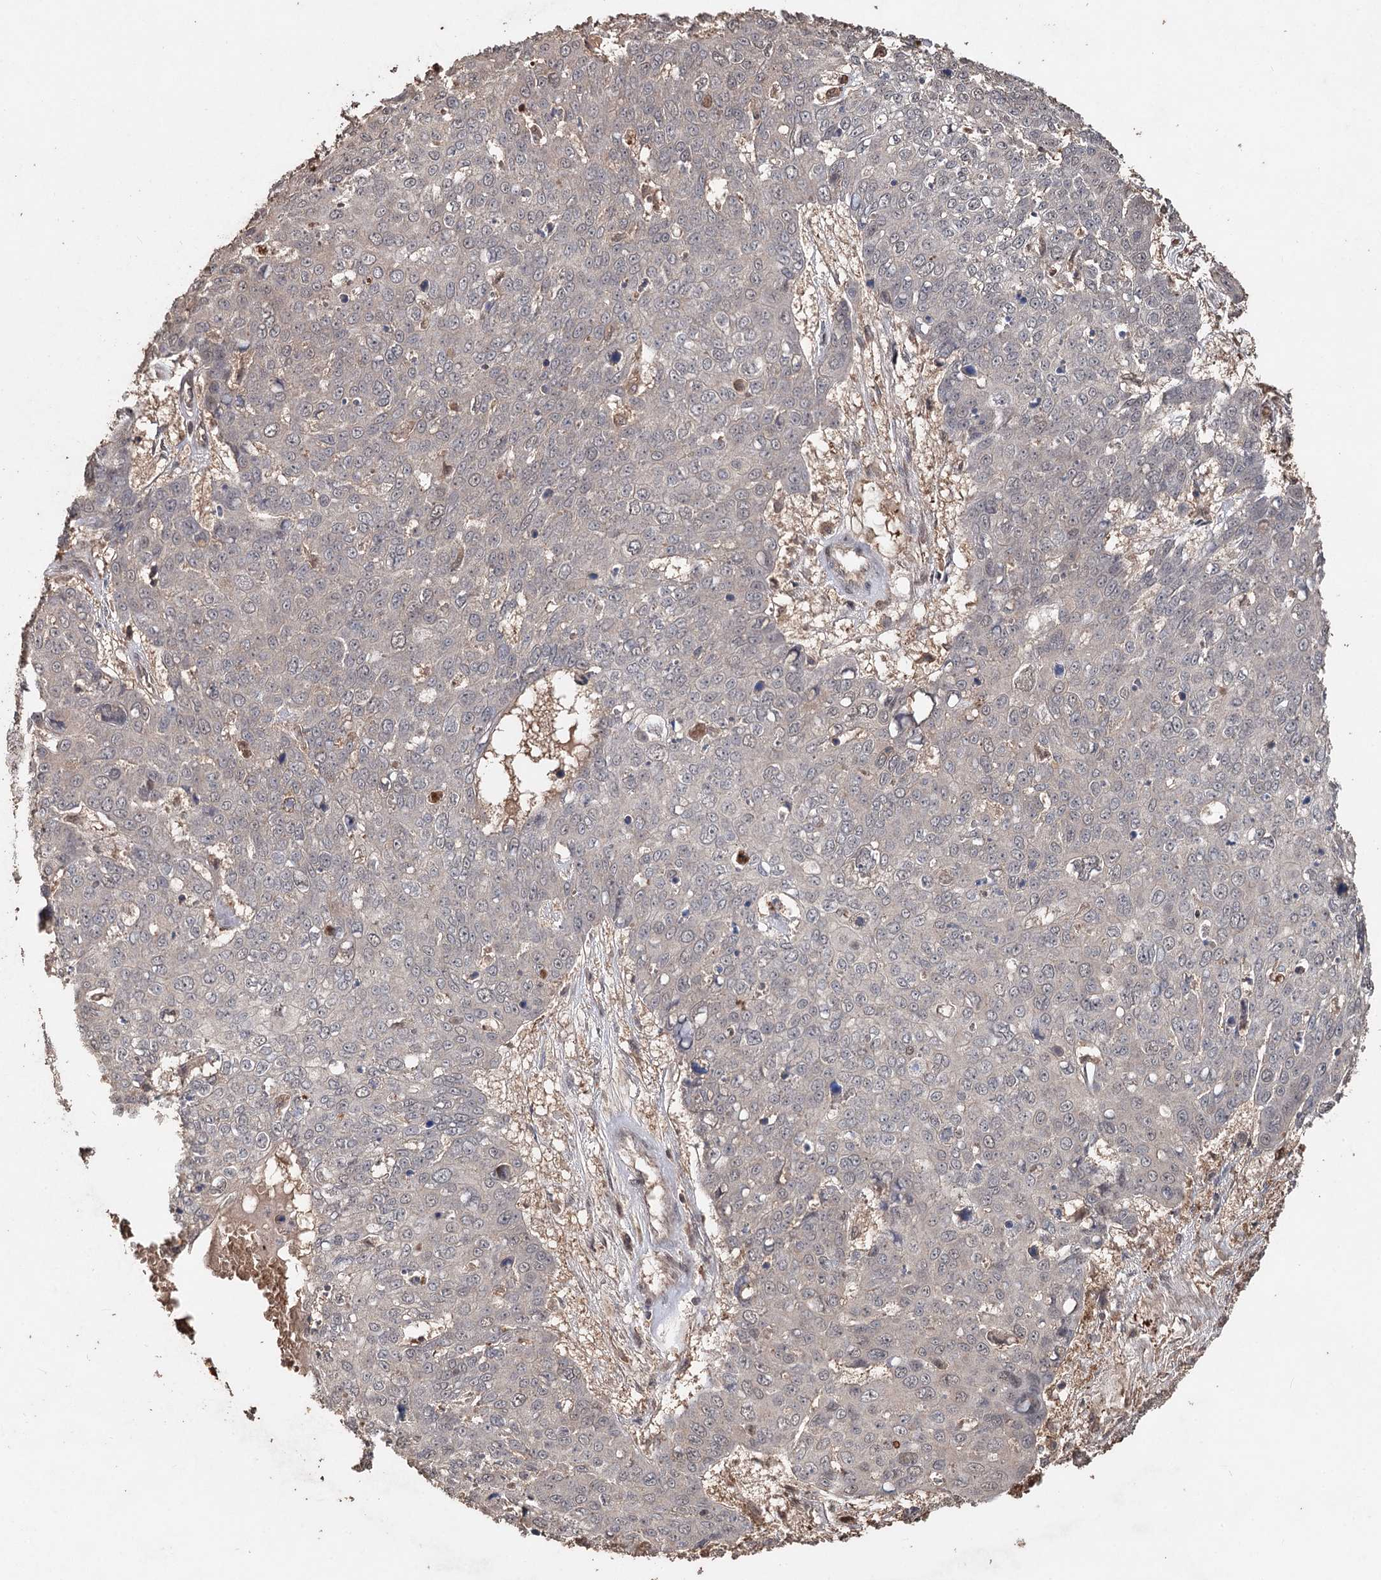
{"staining": {"intensity": "negative", "quantity": "none", "location": "none"}, "tissue": "skin cancer", "cell_type": "Tumor cells", "image_type": "cancer", "snomed": [{"axis": "morphology", "description": "Squamous cell carcinoma, NOS"}, {"axis": "topography", "description": "Skin"}], "caption": "DAB (3,3'-diaminobenzidine) immunohistochemical staining of human skin cancer demonstrates no significant positivity in tumor cells.", "gene": "FBXO7", "patient": {"sex": "male", "age": 71}}